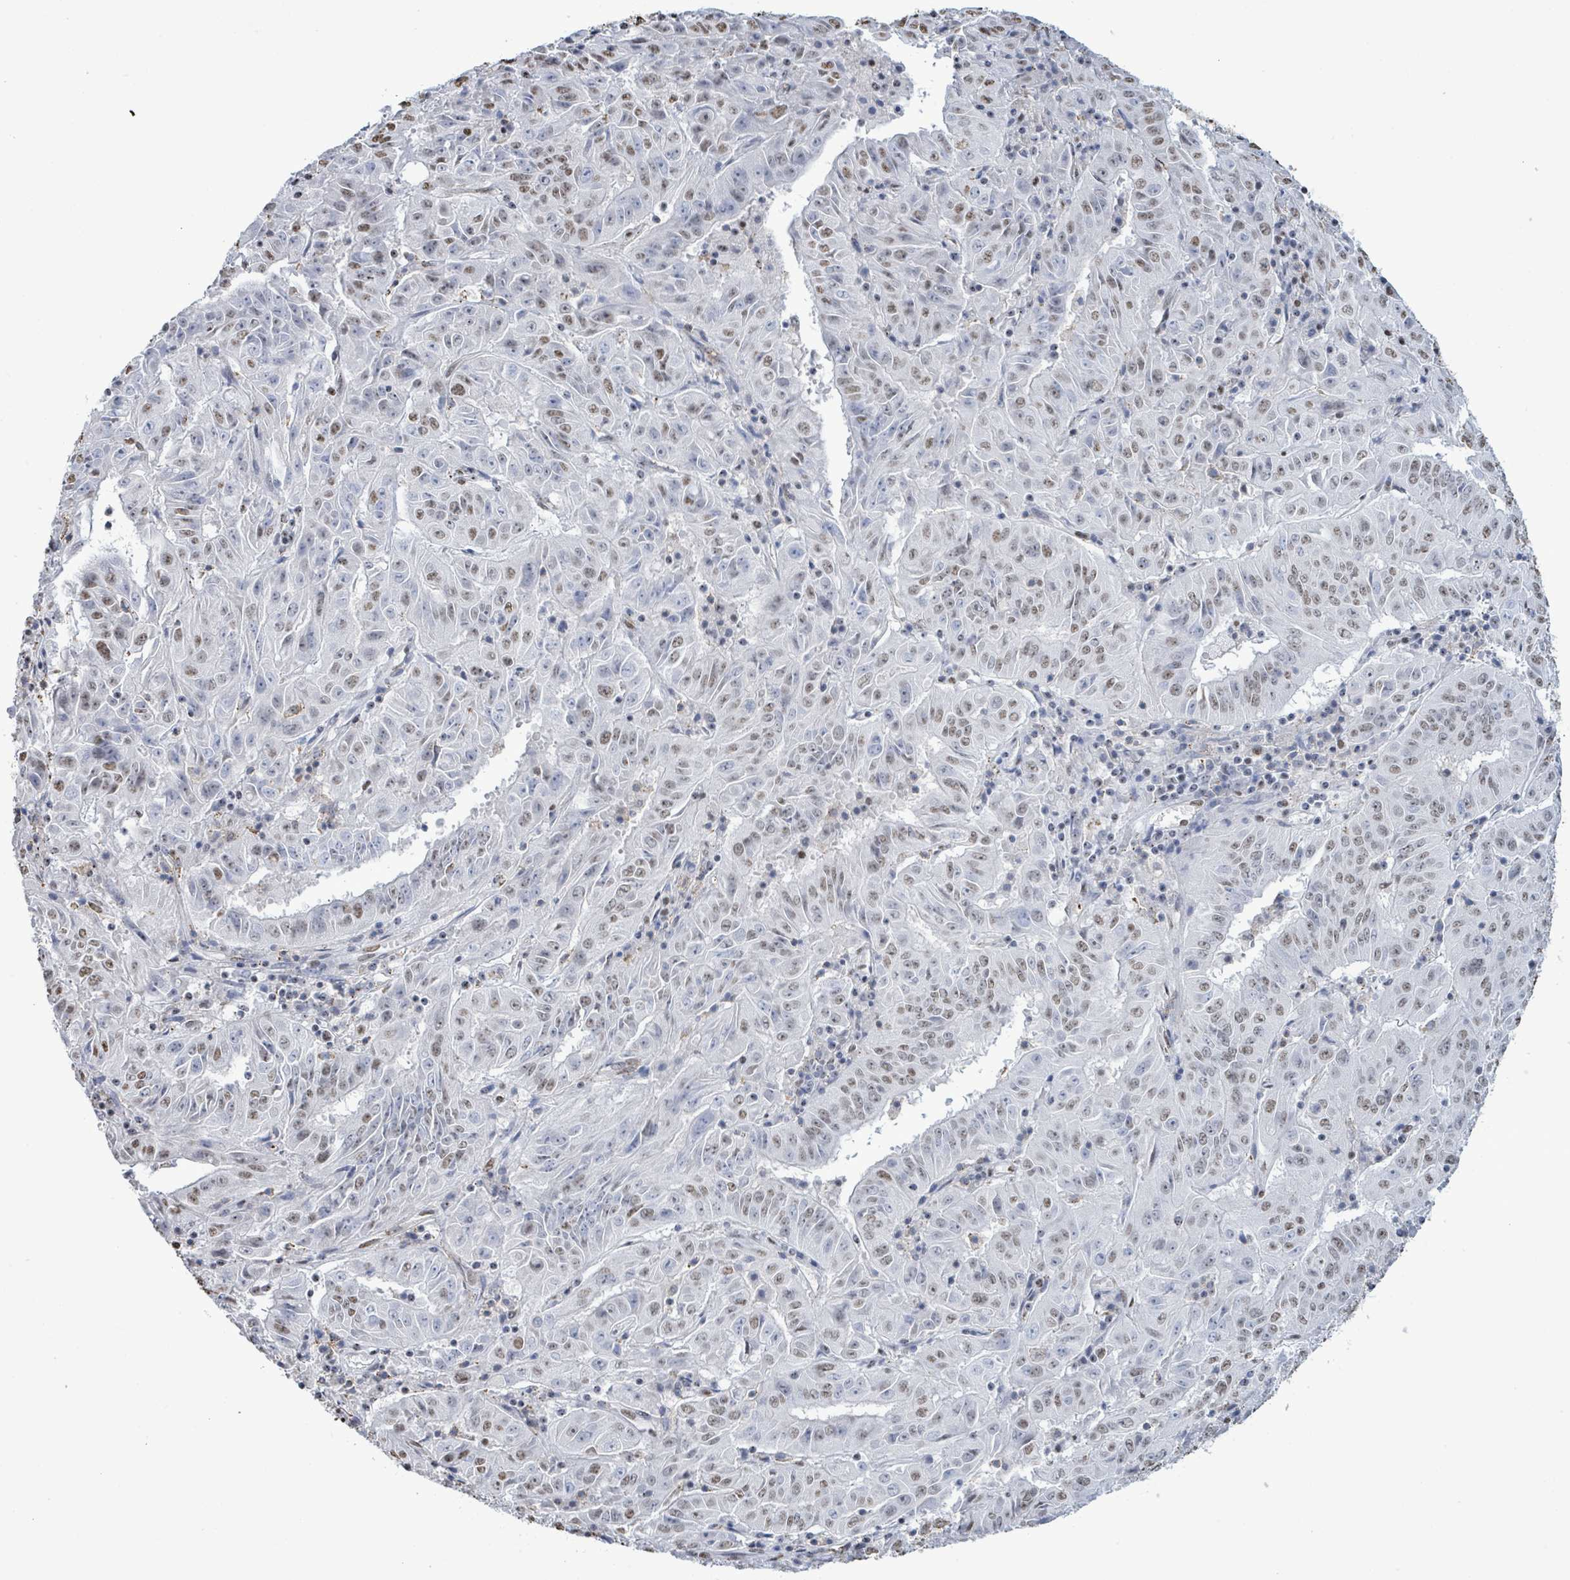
{"staining": {"intensity": "weak", "quantity": "25%-75%", "location": "nuclear"}, "tissue": "pancreatic cancer", "cell_type": "Tumor cells", "image_type": "cancer", "snomed": [{"axis": "morphology", "description": "Adenocarcinoma, NOS"}, {"axis": "topography", "description": "Pancreas"}], "caption": "DAB immunohistochemical staining of human pancreatic adenocarcinoma demonstrates weak nuclear protein staining in approximately 25%-75% of tumor cells. The protein of interest is stained brown, and the nuclei are stained in blue (DAB (3,3'-diaminobenzidine) IHC with brightfield microscopy, high magnification).", "gene": "SAMD14", "patient": {"sex": "male", "age": 63}}